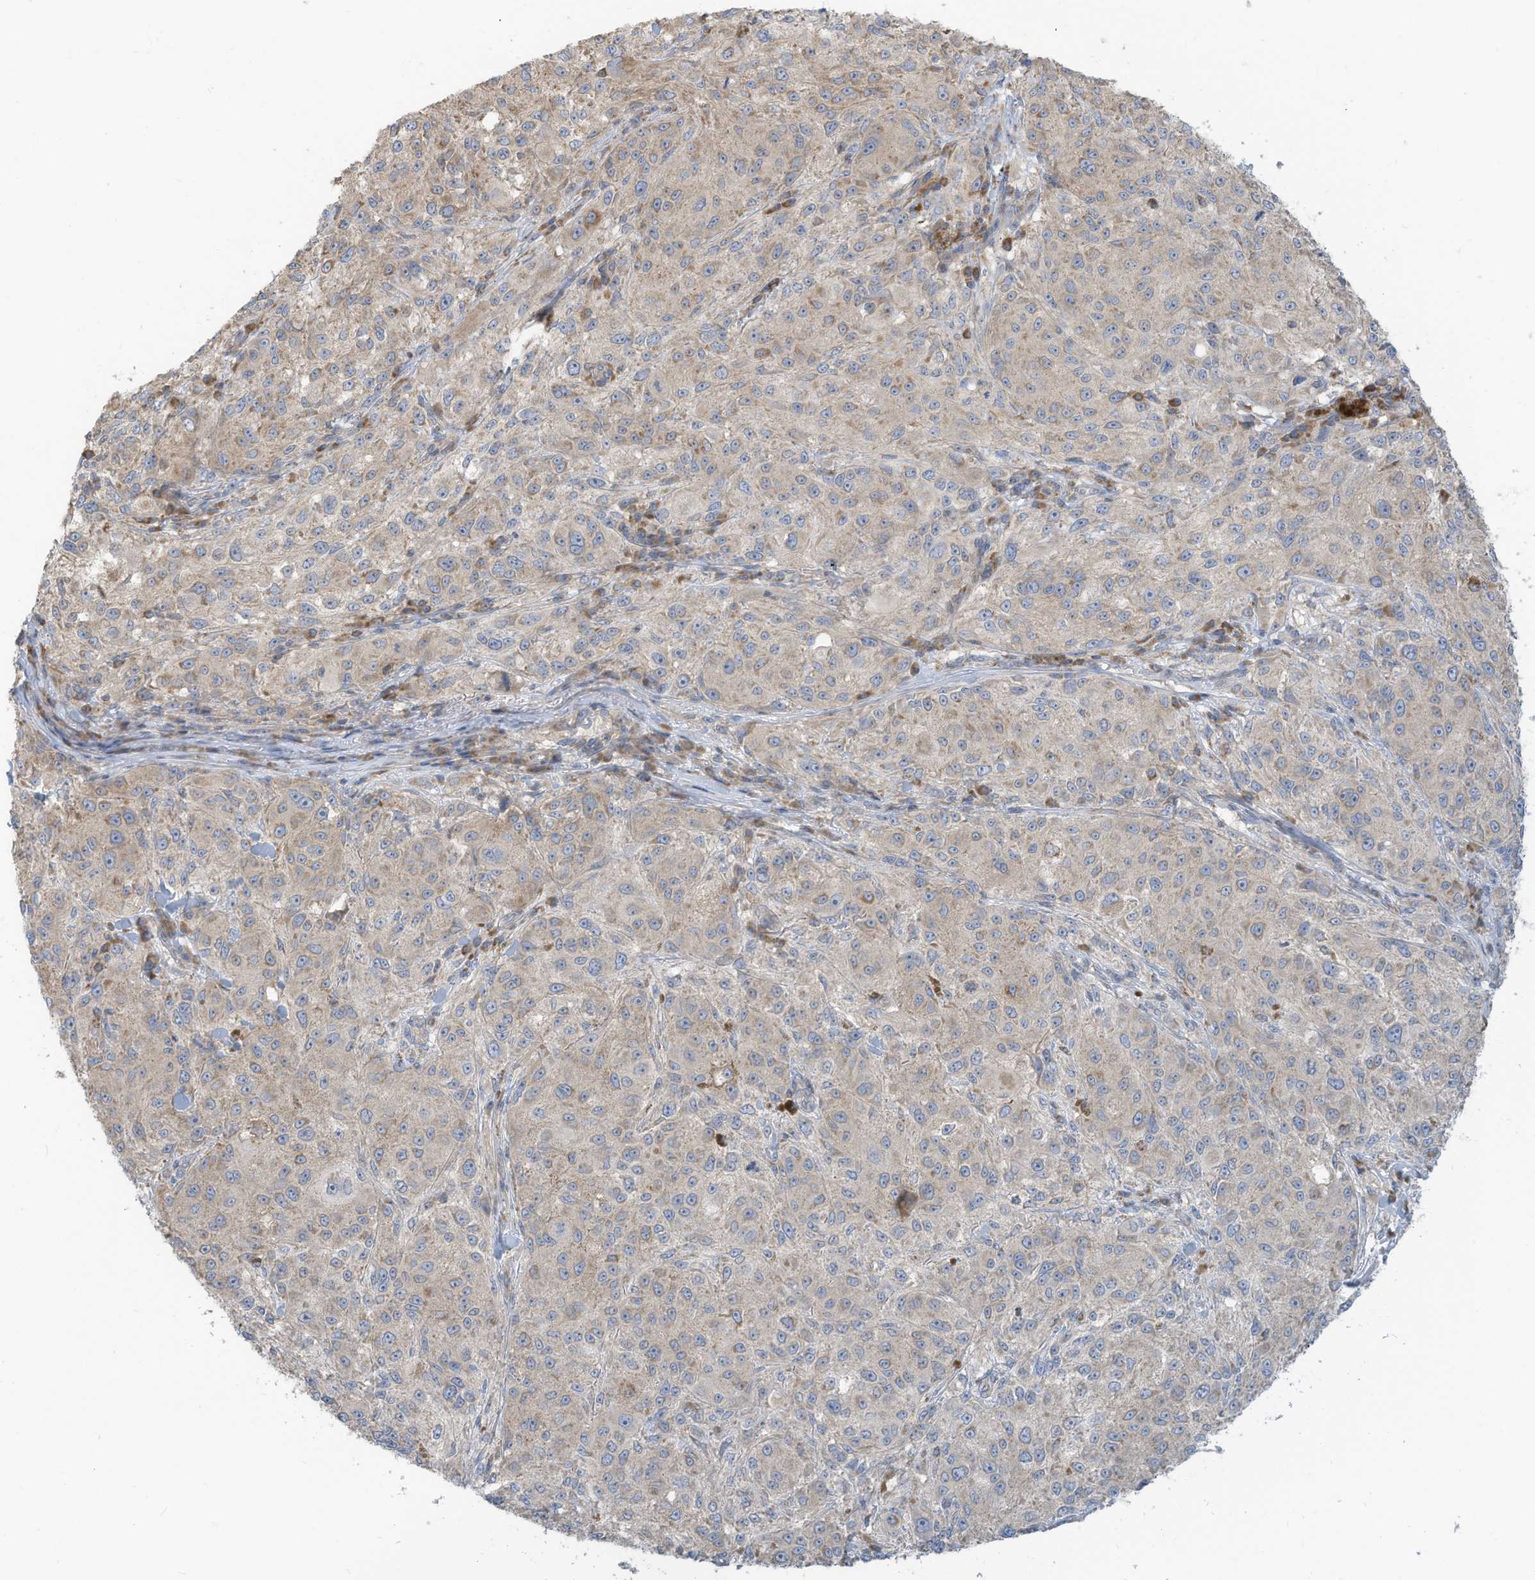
{"staining": {"intensity": "negative", "quantity": "none", "location": "none"}, "tissue": "melanoma", "cell_type": "Tumor cells", "image_type": "cancer", "snomed": [{"axis": "morphology", "description": "Necrosis, NOS"}, {"axis": "morphology", "description": "Malignant melanoma, NOS"}, {"axis": "topography", "description": "Skin"}], "caption": "There is no significant positivity in tumor cells of melanoma. Nuclei are stained in blue.", "gene": "GTPBP2", "patient": {"sex": "female", "age": 87}}